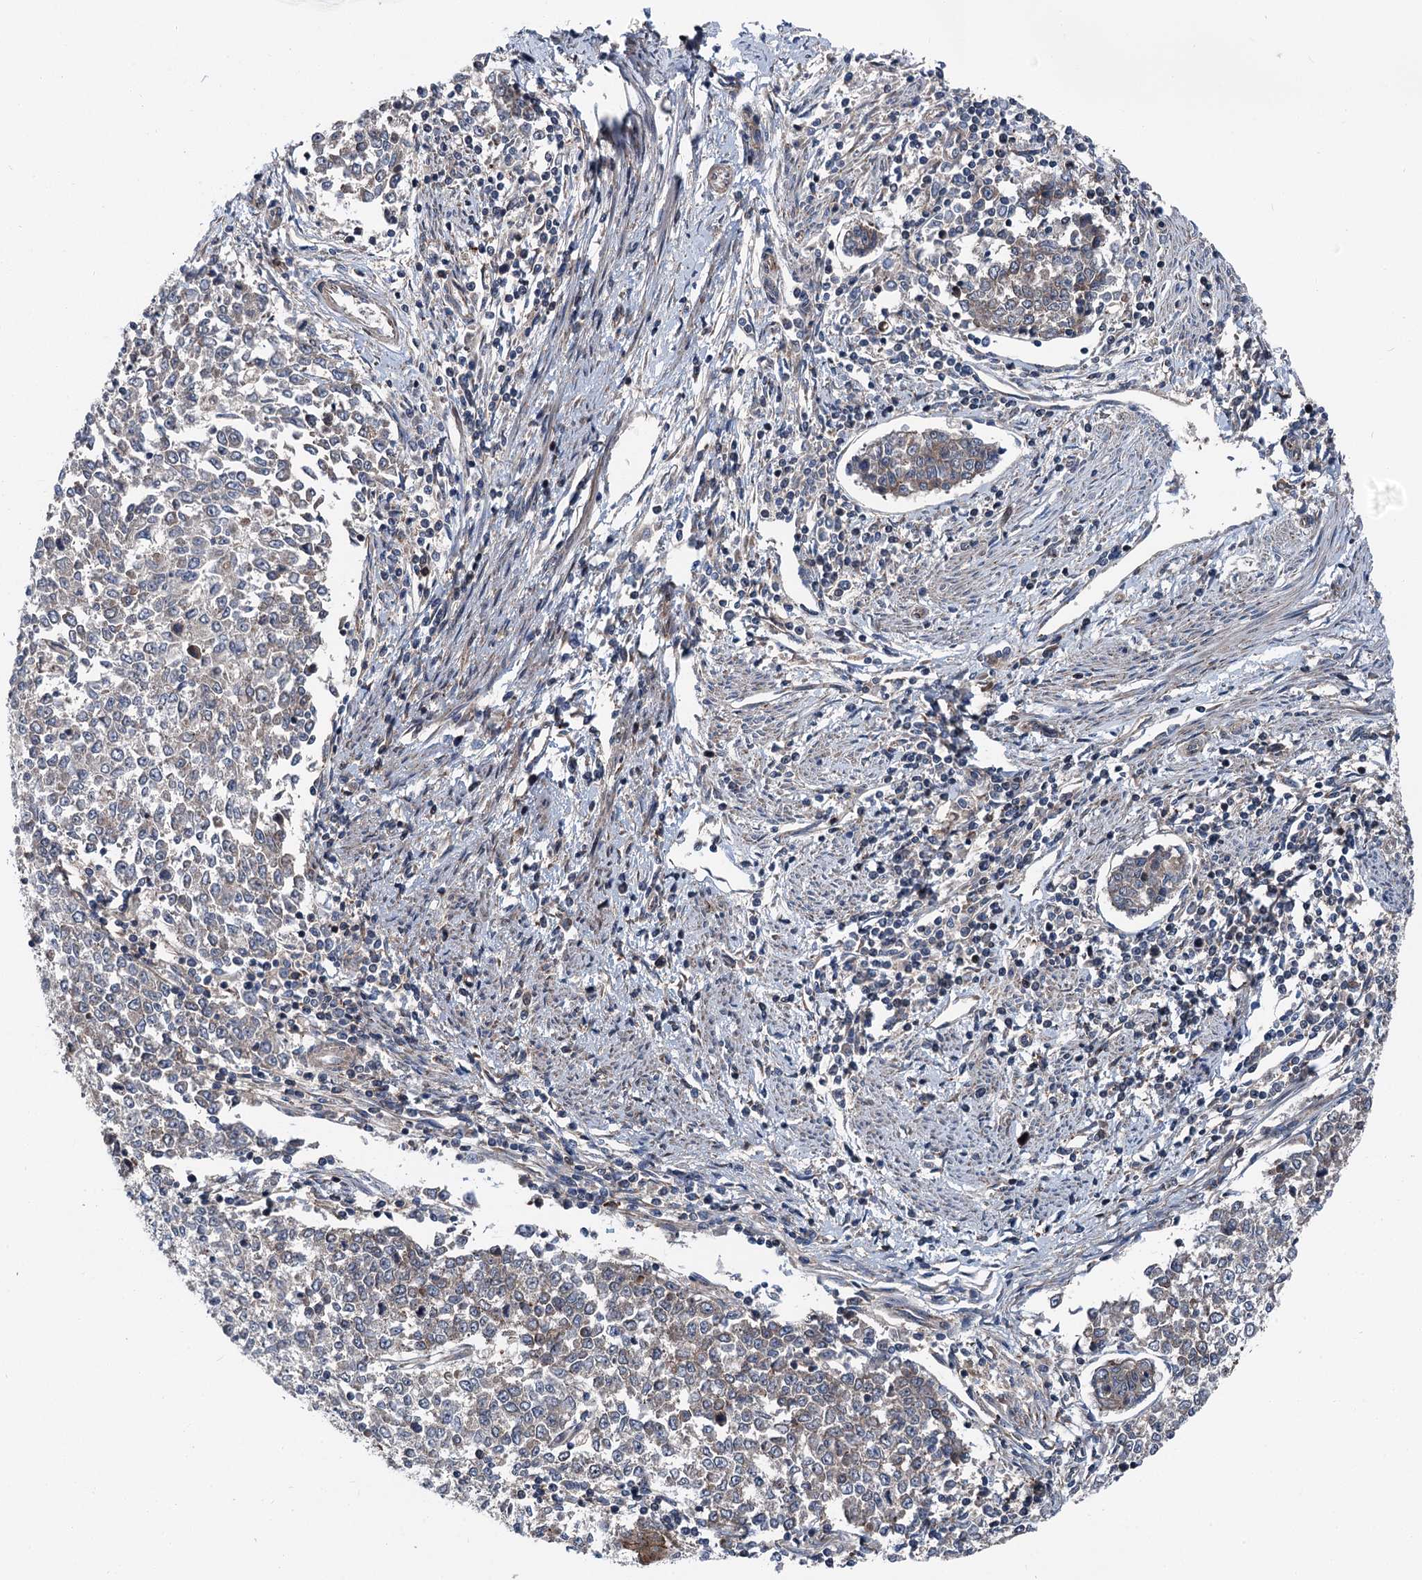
{"staining": {"intensity": "negative", "quantity": "none", "location": "none"}, "tissue": "endometrial cancer", "cell_type": "Tumor cells", "image_type": "cancer", "snomed": [{"axis": "morphology", "description": "Adenocarcinoma, NOS"}, {"axis": "topography", "description": "Endometrium"}], "caption": "IHC photomicrograph of neoplastic tissue: endometrial cancer stained with DAB displays no significant protein positivity in tumor cells. Brightfield microscopy of immunohistochemistry stained with DAB (3,3'-diaminobenzidine) (brown) and hematoxylin (blue), captured at high magnification.", "gene": "POLR1D", "patient": {"sex": "female", "age": 50}}